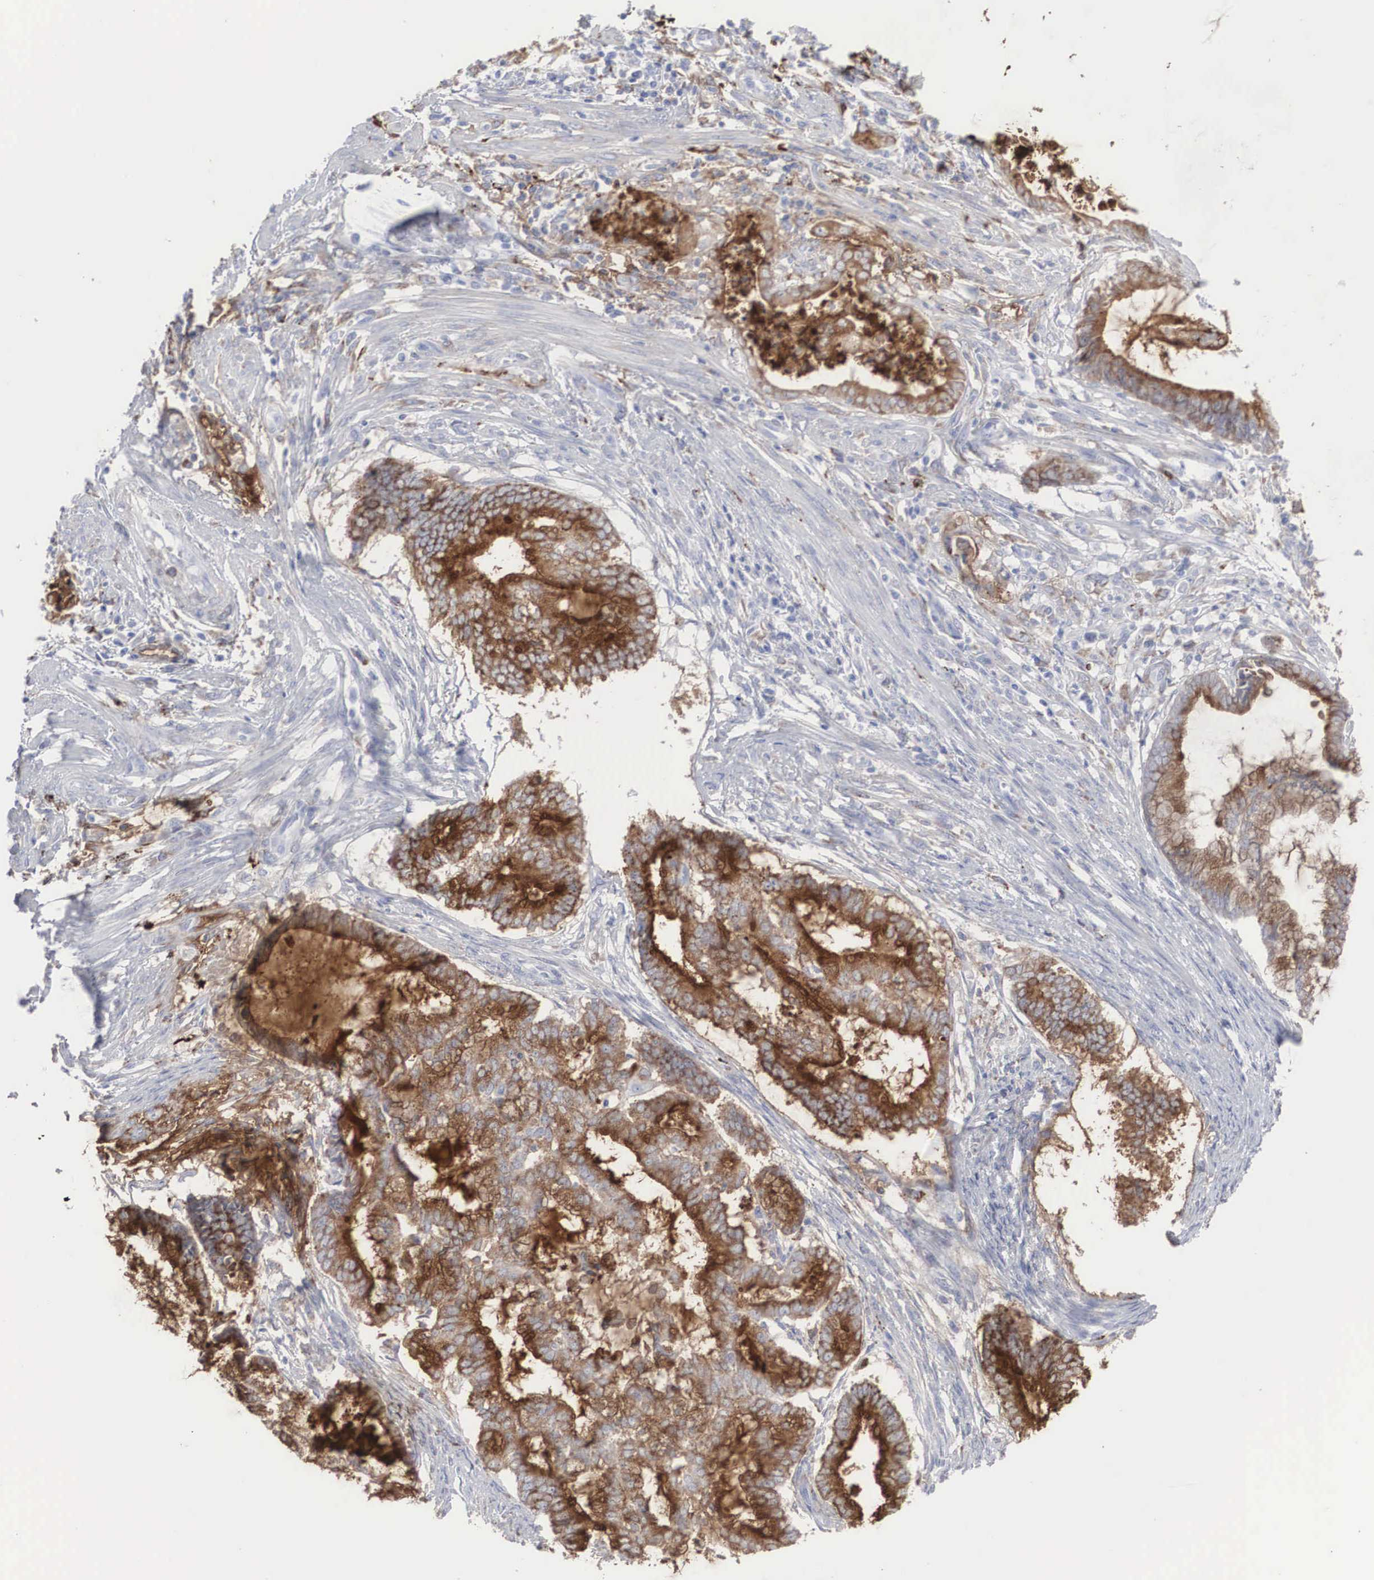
{"staining": {"intensity": "weak", "quantity": "25%-75%", "location": "cytoplasmic/membranous"}, "tissue": "endometrial cancer", "cell_type": "Tumor cells", "image_type": "cancer", "snomed": [{"axis": "morphology", "description": "Adenocarcinoma, NOS"}, {"axis": "topography", "description": "Endometrium"}], "caption": "Tumor cells reveal low levels of weak cytoplasmic/membranous positivity in about 25%-75% of cells in human adenocarcinoma (endometrial). (DAB = brown stain, brightfield microscopy at high magnification).", "gene": "LGALS3BP", "patient": {"sex": "female", "age": 63}}